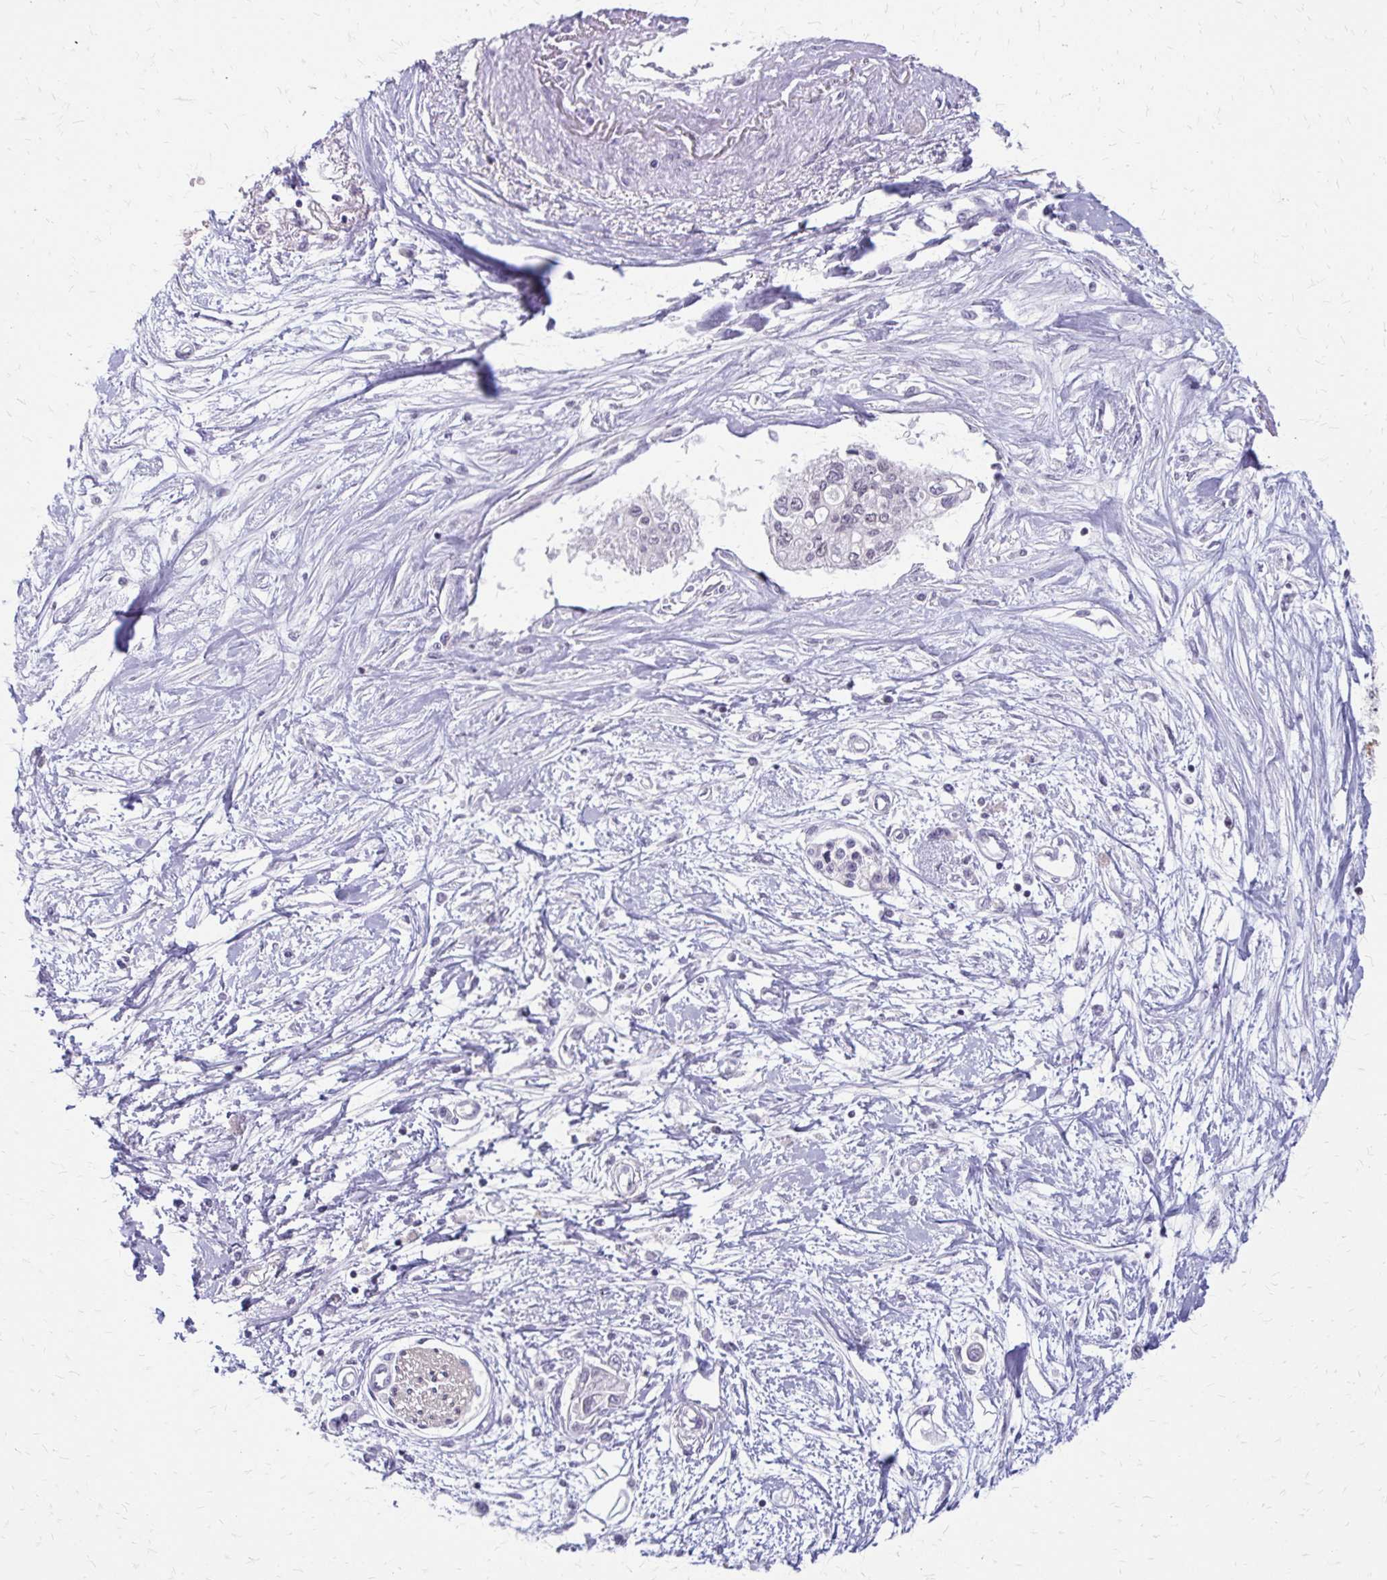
{"staining": {"intensity": "negative", "quantity": "none", "location": "none"}, "tissue": "pancreatic cancer", "cell_type": "Tumor cells", "image_type": "cancer", "snomed": [{"axis": "morphology", "description": "Adenocarcinoma, NOS"}, {"axis": "topography", "description": "Pancreas"}], "caption": "Immunohistochemistry of pancreatic cancer reveals no expression in tumor cells.", "gene": "EED", "patient": {"sex": "female", "age": 77}}